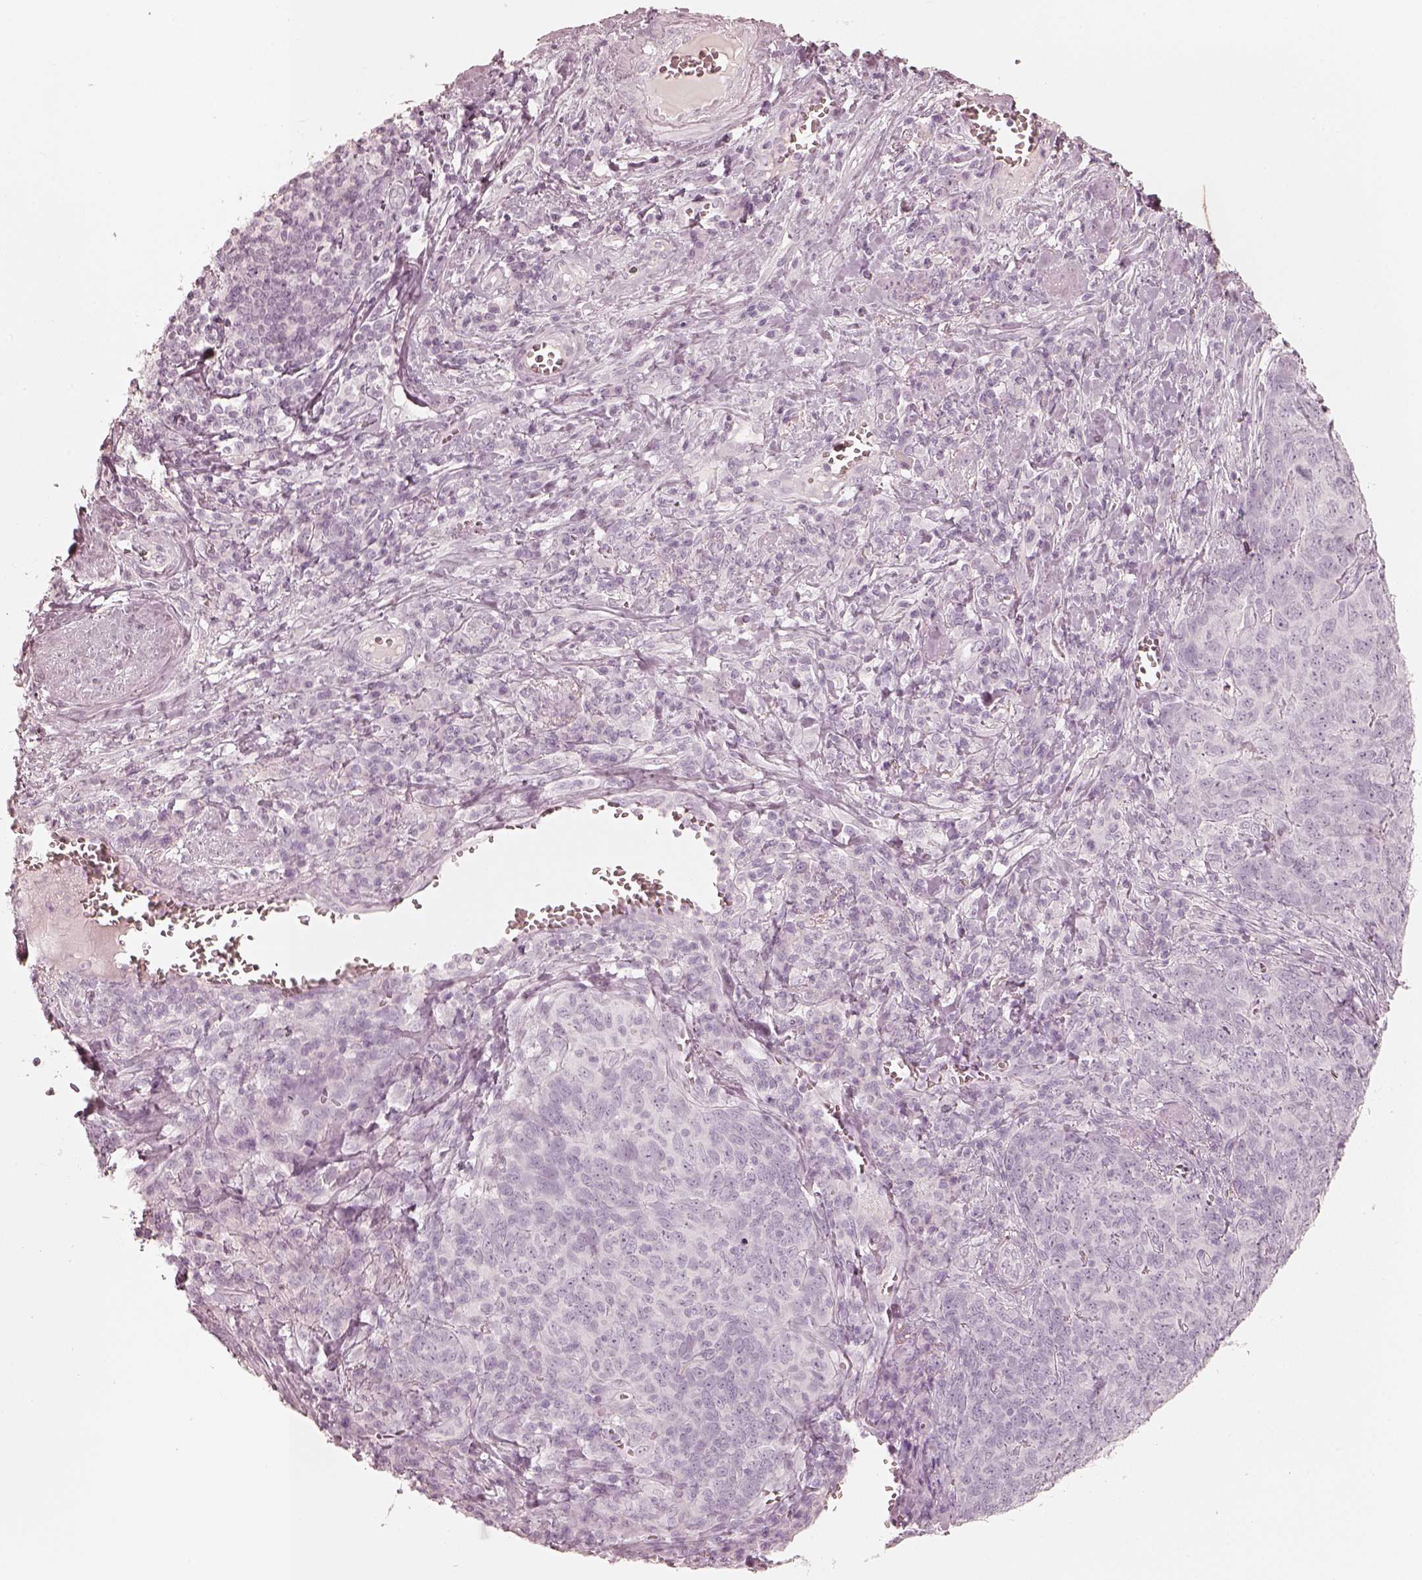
{"staining": {"intensity": "negative", "quantity": "none", "location": "none"}, "tissue": "skin cancer", "cell_type": "Tumor cells", "image_type": "cancer", "snomed": [{"axis": "morphology", "description": "Squamous cell carcinoma, NOS"}, {"axis": "topography", "description": "Skin"}, {"axis": "topography", "description": "Anal"}], "caption": "Immunohistochemistry of squamous cell carcinoma (skin) exhibits no positivity in tumor cells.", "gene": "KRT82", "patient": {"sex": "female", "age": 51}}